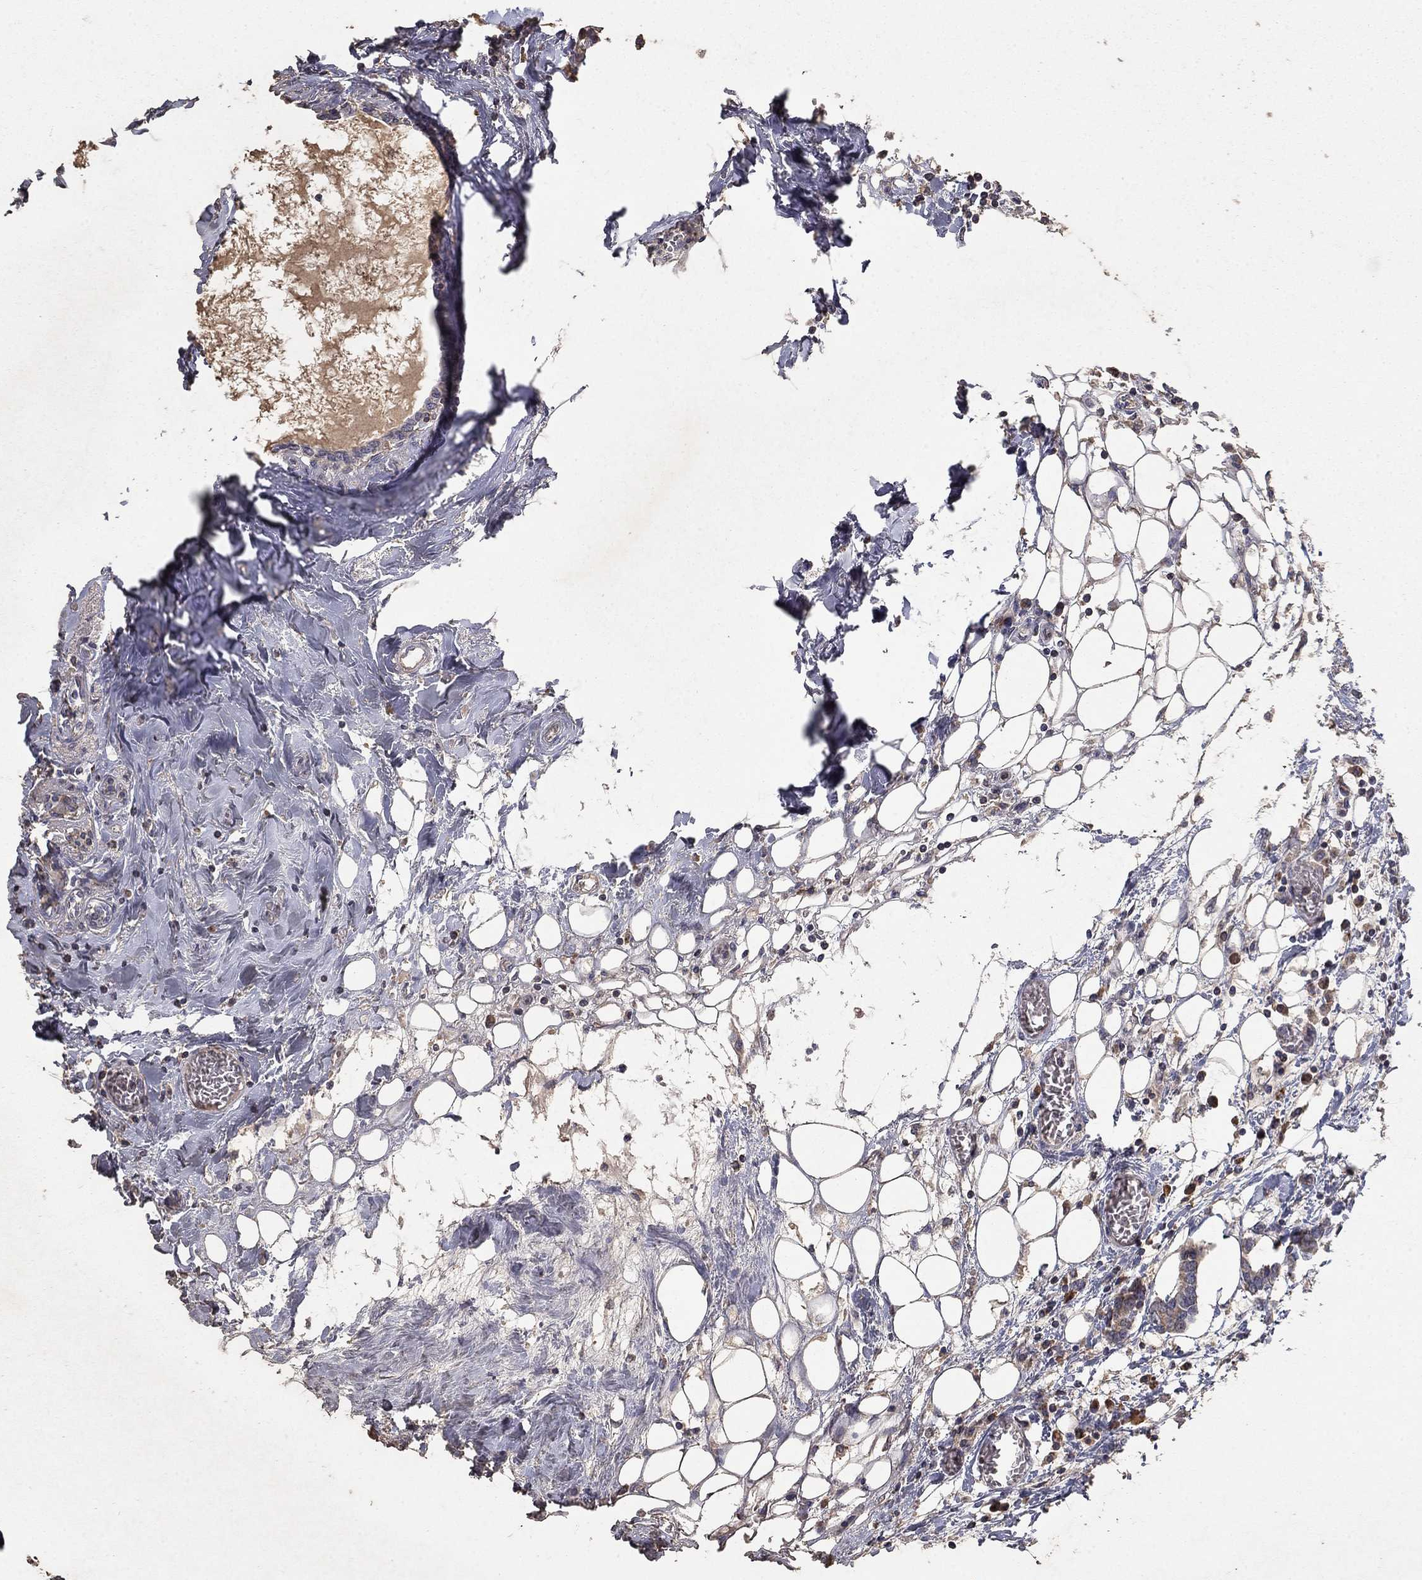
{"staining": {"intensity": "moderate", "quantity": "<25%", "location": "cytoplasmic/membranous"}, "tissue": "breast cancer", "cell_type": "Tumor cells", "image_type": "cancer", "snomed": [{"axis": "morphology", "description": "Duct carcinoma"}, {"axis": "topography", "description": "Breast"}], "caption": "Breast intraductal carcinoma stained with a protein marker shows moderate staining in tumor cells.", "gene": "GPSM1", "patient": {"sex": "female", "age": 83}}